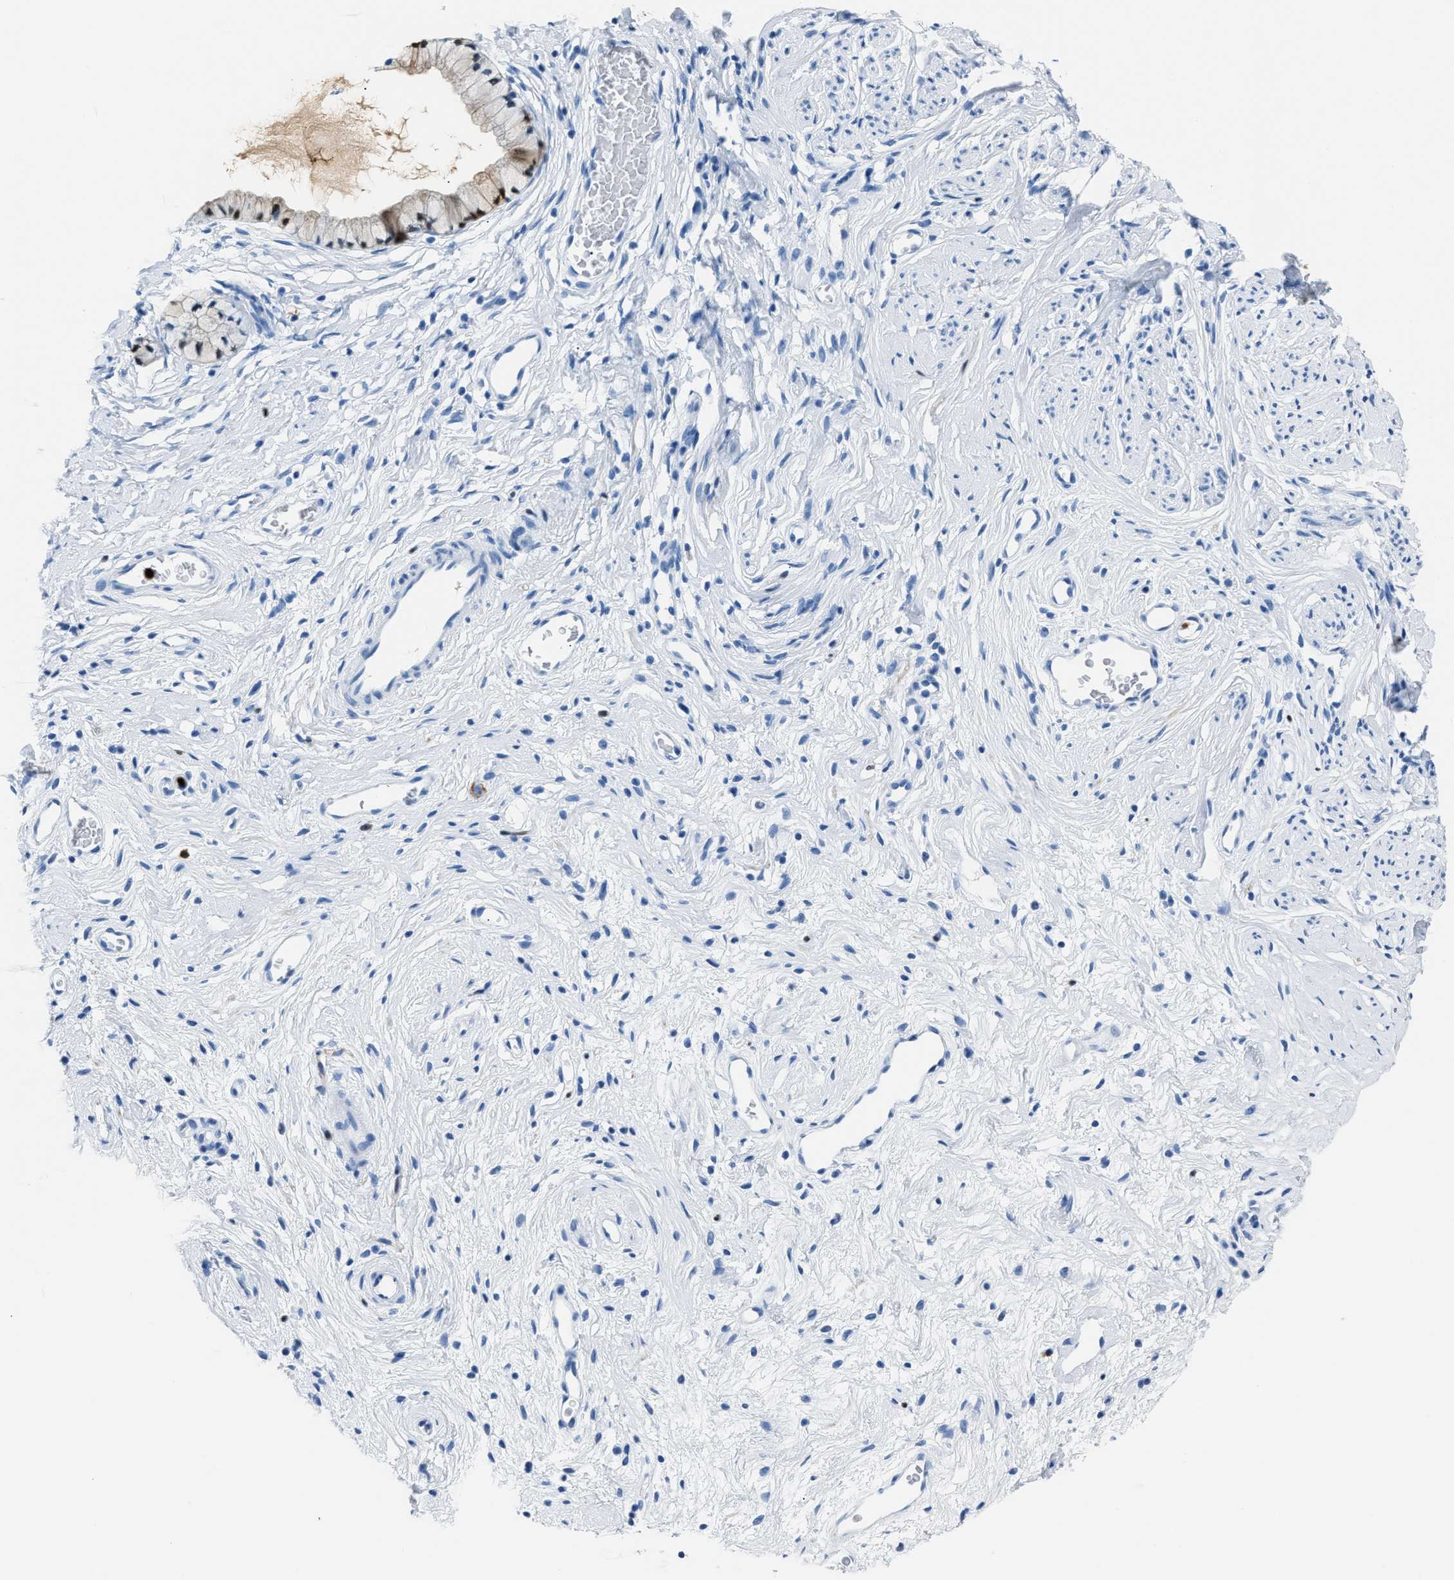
{"staining": {"intensity": "moderate", "quantity": "25%-75%", "location": "nuclear"}, "tissue": "cervix", "cell_type": "Glandular cells", "image_type": "normal", "snomed": [{"axis": "morphology", "description": "Normal tissue, NOS"}, {"axis": "topography", "description": "Cervix"}], "caption": "The photomicrograph shows staining of normal cervix, revealing moderate nuclear protein expression (brown color) within glandular cells. (DAB (3,3'-diaminobenzidine) = brown stain, brightfield microscopy at high magnification).", "gene": "S100P", "patient": {"sex": "female", "age": 77}}